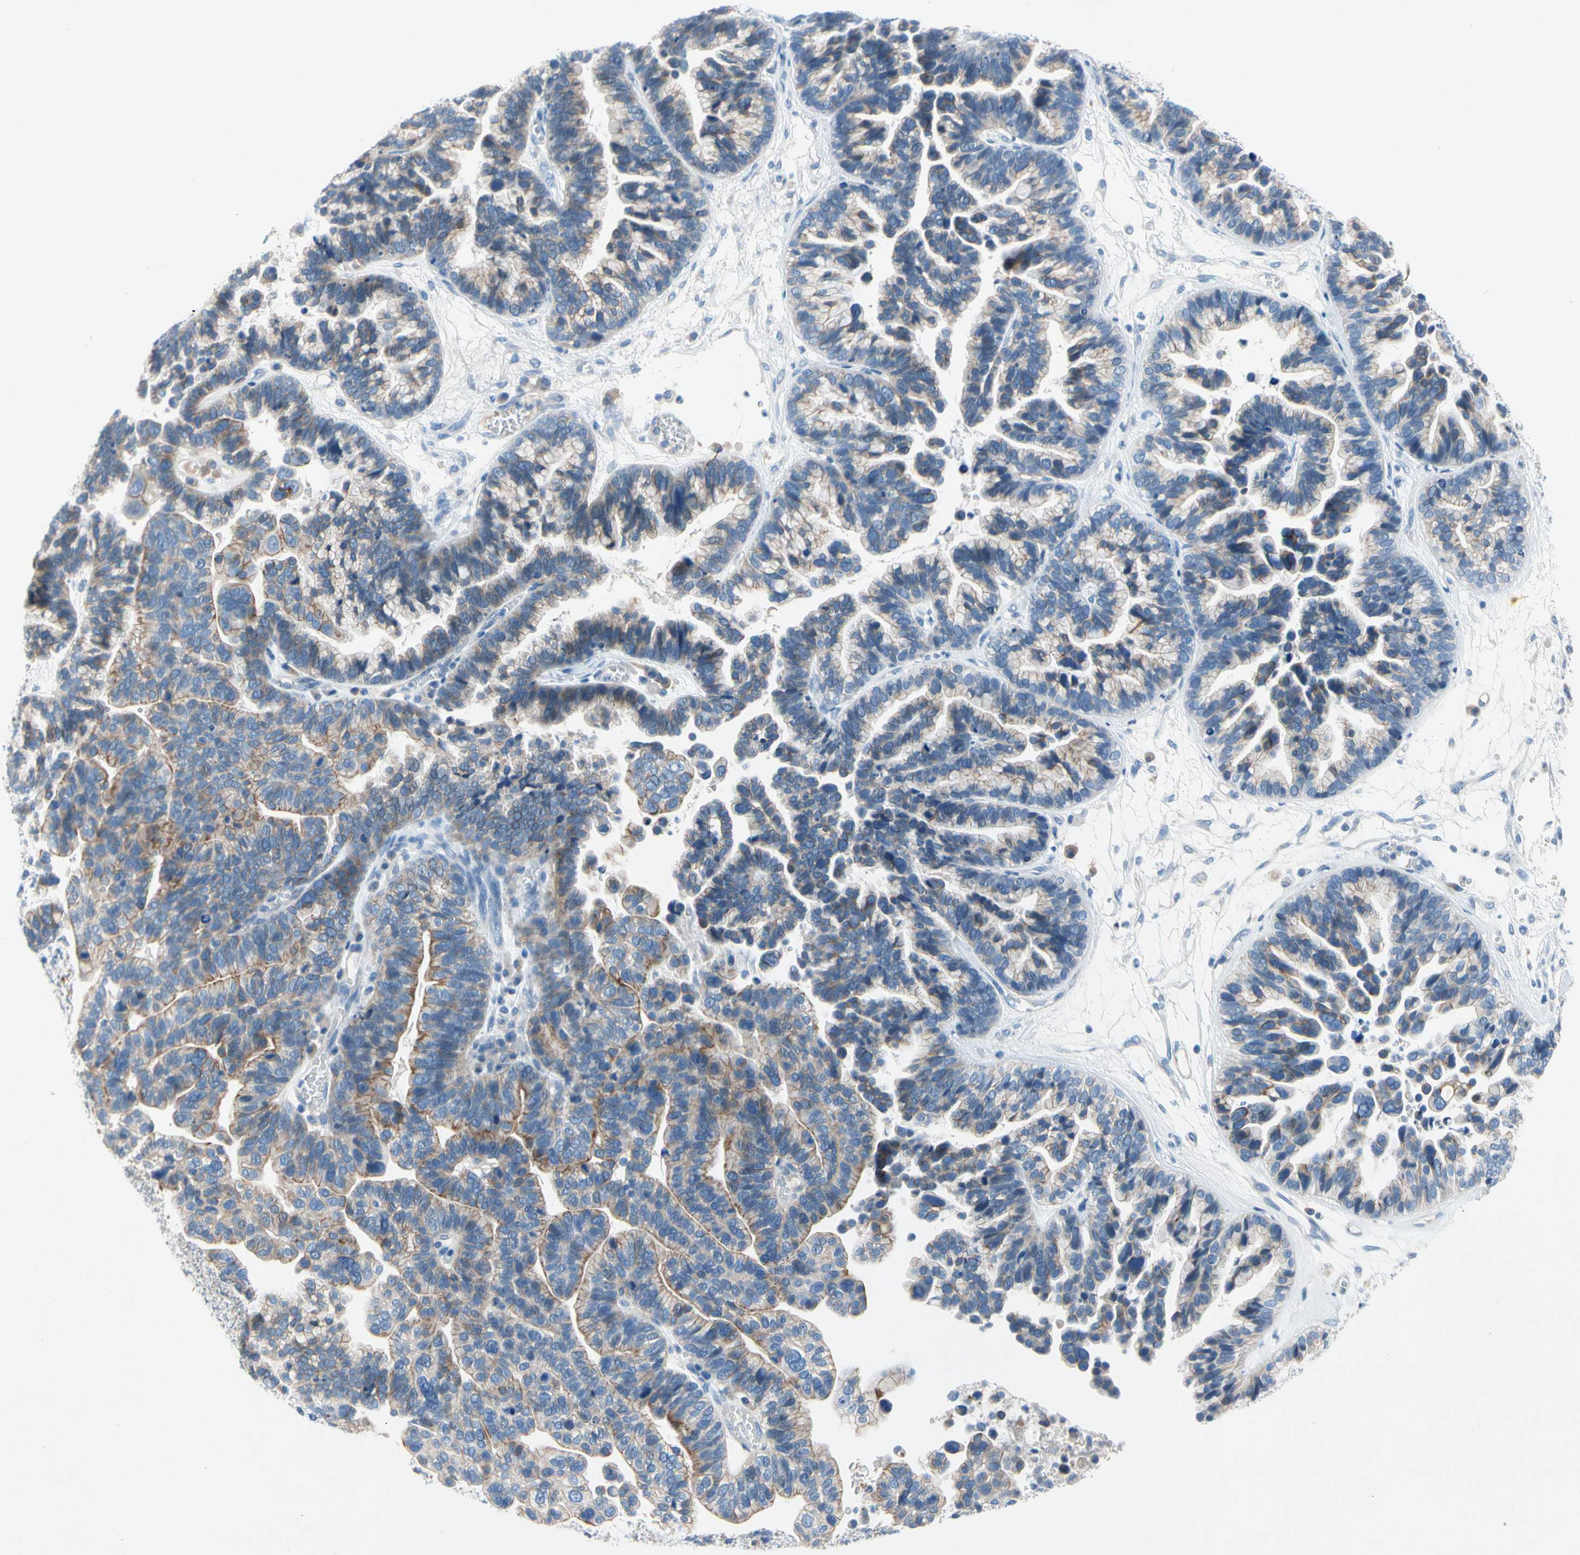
{"staining": {"intensity": "moderate", "quantity": "25%-75%", "location": "cytoplasmic/membranous"}, "tissue": "ovarian cancer", "cell_type": "Tumor cells", "image_type": "cancer", "snomed": [{"axis": "morphology", "description": "Cystadenocarcinoma, serous, NOS"}, {"axis": "topography", "description": "Ovary"}], "caption": "Protein staining of ovarian cancer tissue shows moderate cytoplasmic/membranous expression in approximately 25%-75% of tumor cells.", "gene": "CA14", "patient": {"sex": "female", "age": 56}}